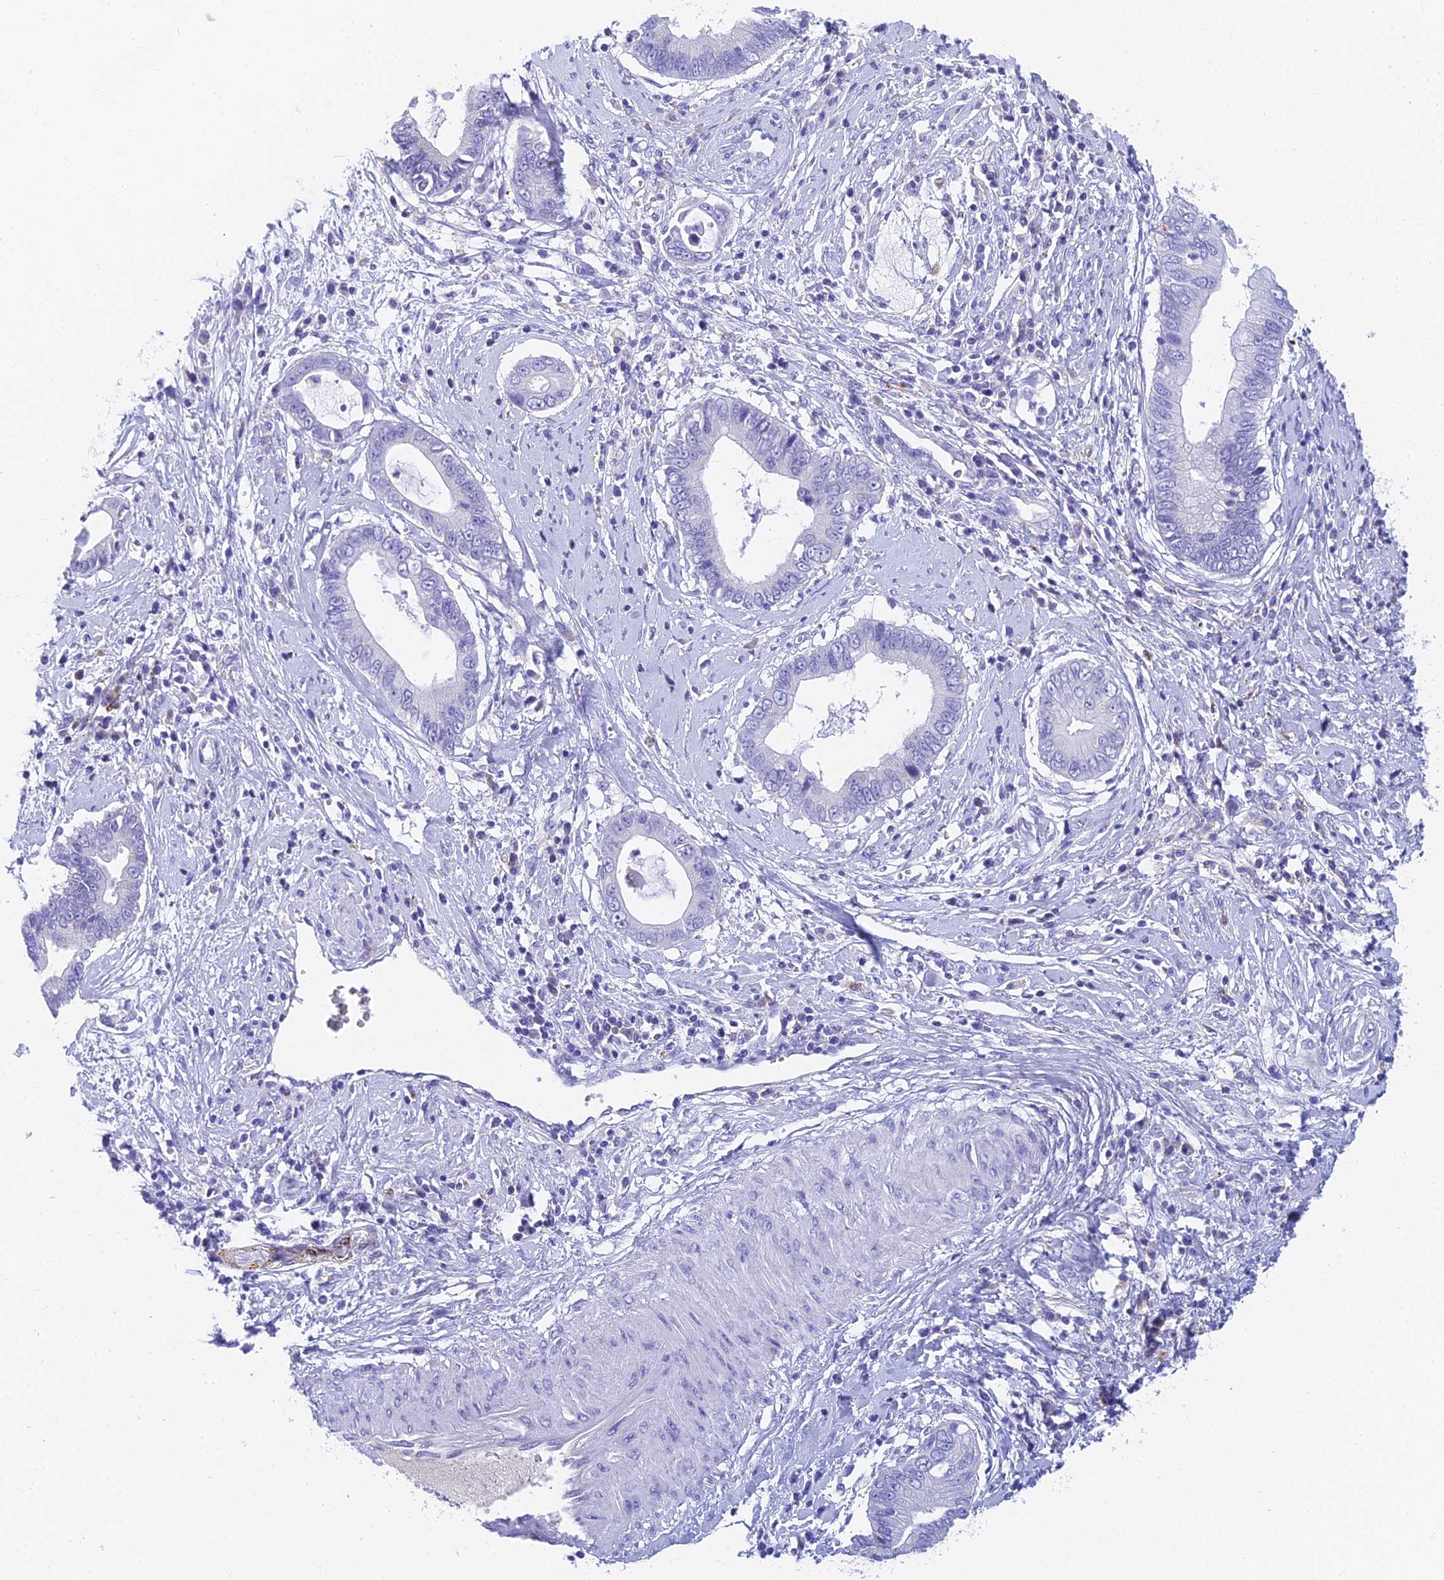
{"staining": {"intensity": "negative", "quantity": "none", "location": "none"}, "tissue": "cervical cancer", "cell_type": "Tumor cells", "image_type": "cancer", "snomed": [{"axis": "morphology", "description": "Adenocarcinoma, NOS"}, {"axis": "topography", "description": "Cervix"}], "caption": "Protein analysis of adenocarcinoma (cervical) displays no significant staining in tumor cells.", "gene": "ADAMTS13", "patient": {"sex": "female", "age": 44}}